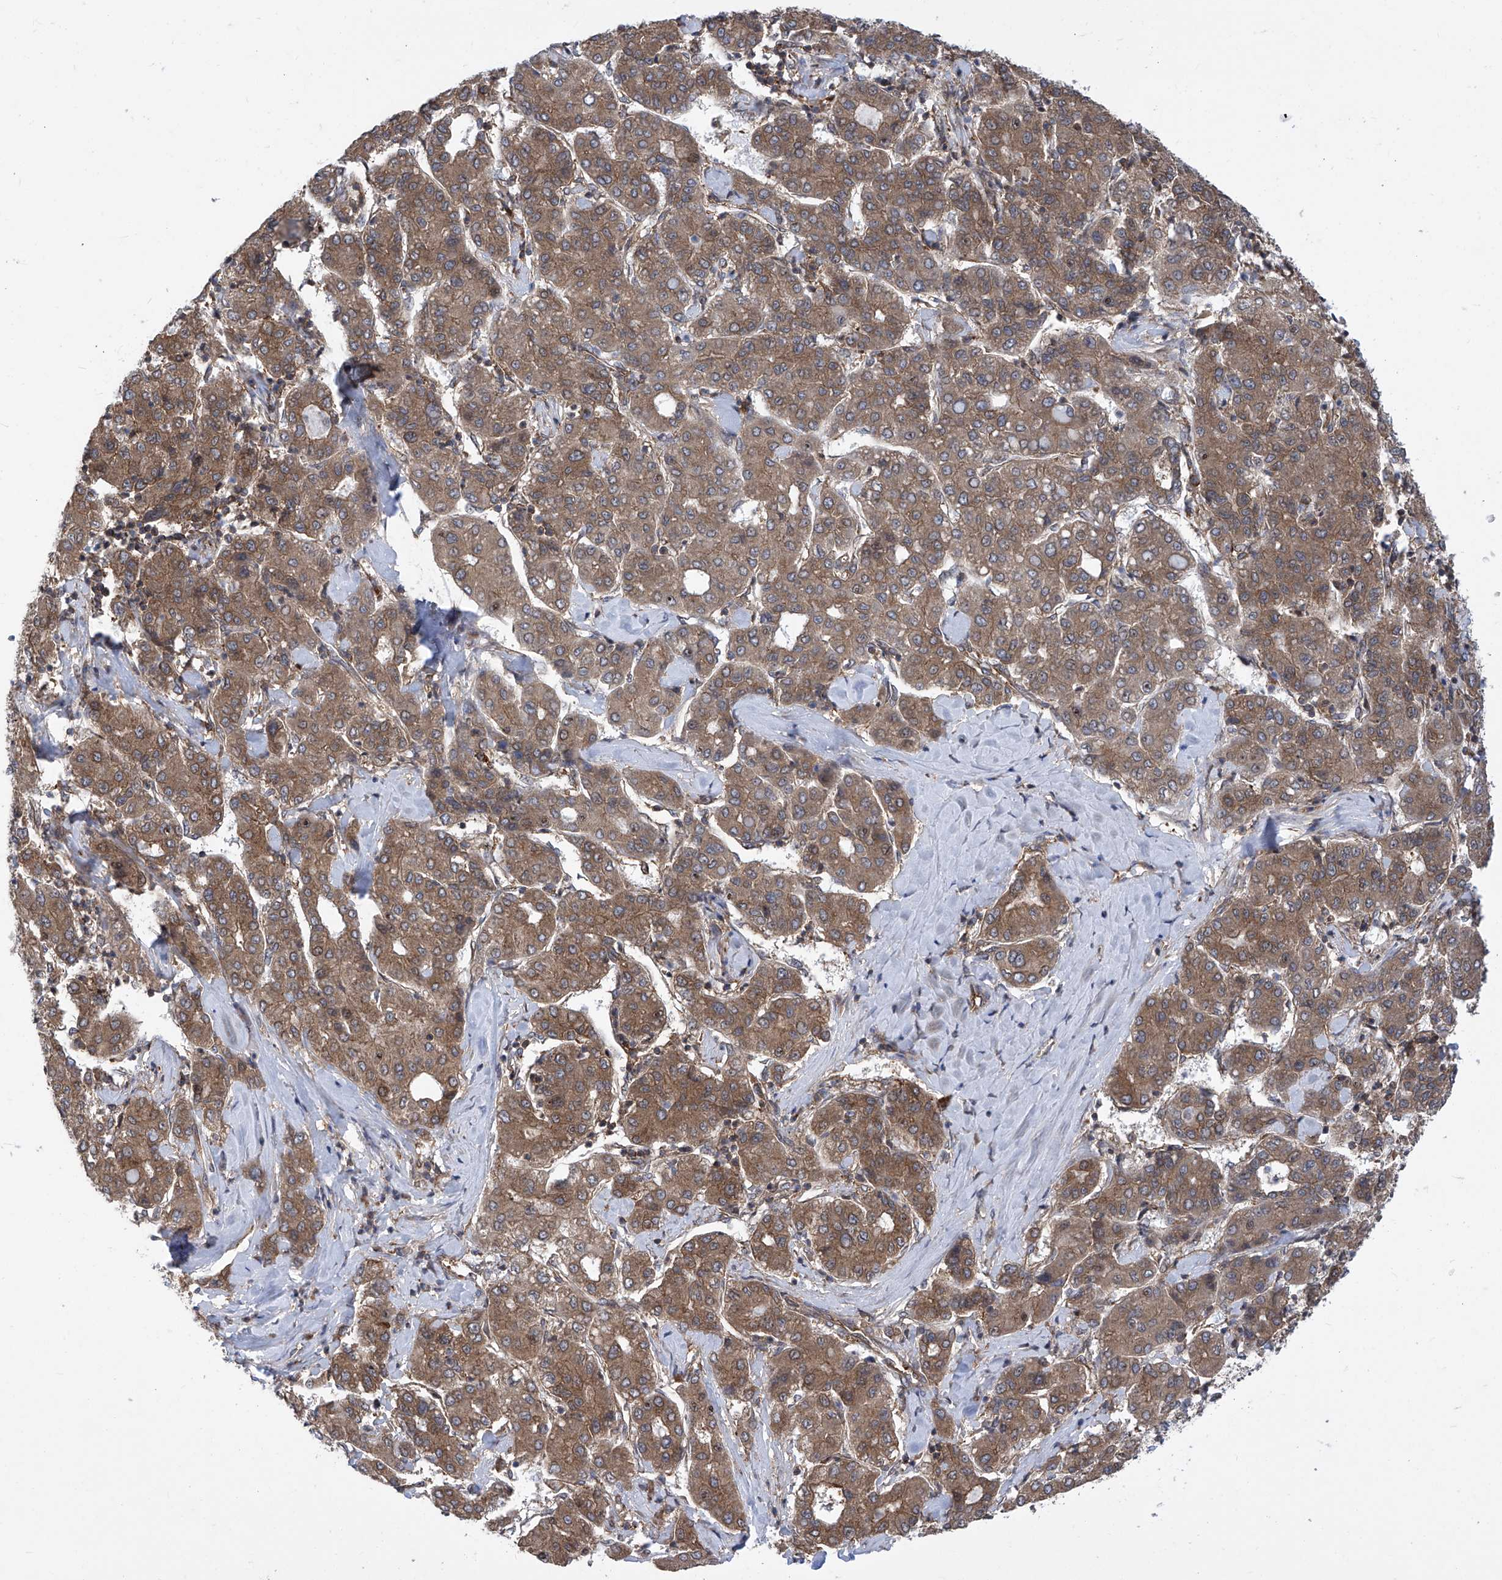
{"staining": {"intensity": "moderate", "quantity": ">75%", "location": "cytoplasmic/membranous"}, "tissue": "liver cancer", "cell_type": "Tumor cells", "image_type": "cancer", "snomed": [{"axis": "morphology", "description": "Carcinoma, Hepatocellular, NOS"}, {"axis": "topography", "description": "Liver"}], "caption": "IHC of hepatocellular carcinoma (liver) exhibits medium levels of moderate cytoplasmic/membranous staining in about >75% of tumor cells.", "gene": "EIF3M", "patient": {"sex": "male", "age": 65}}